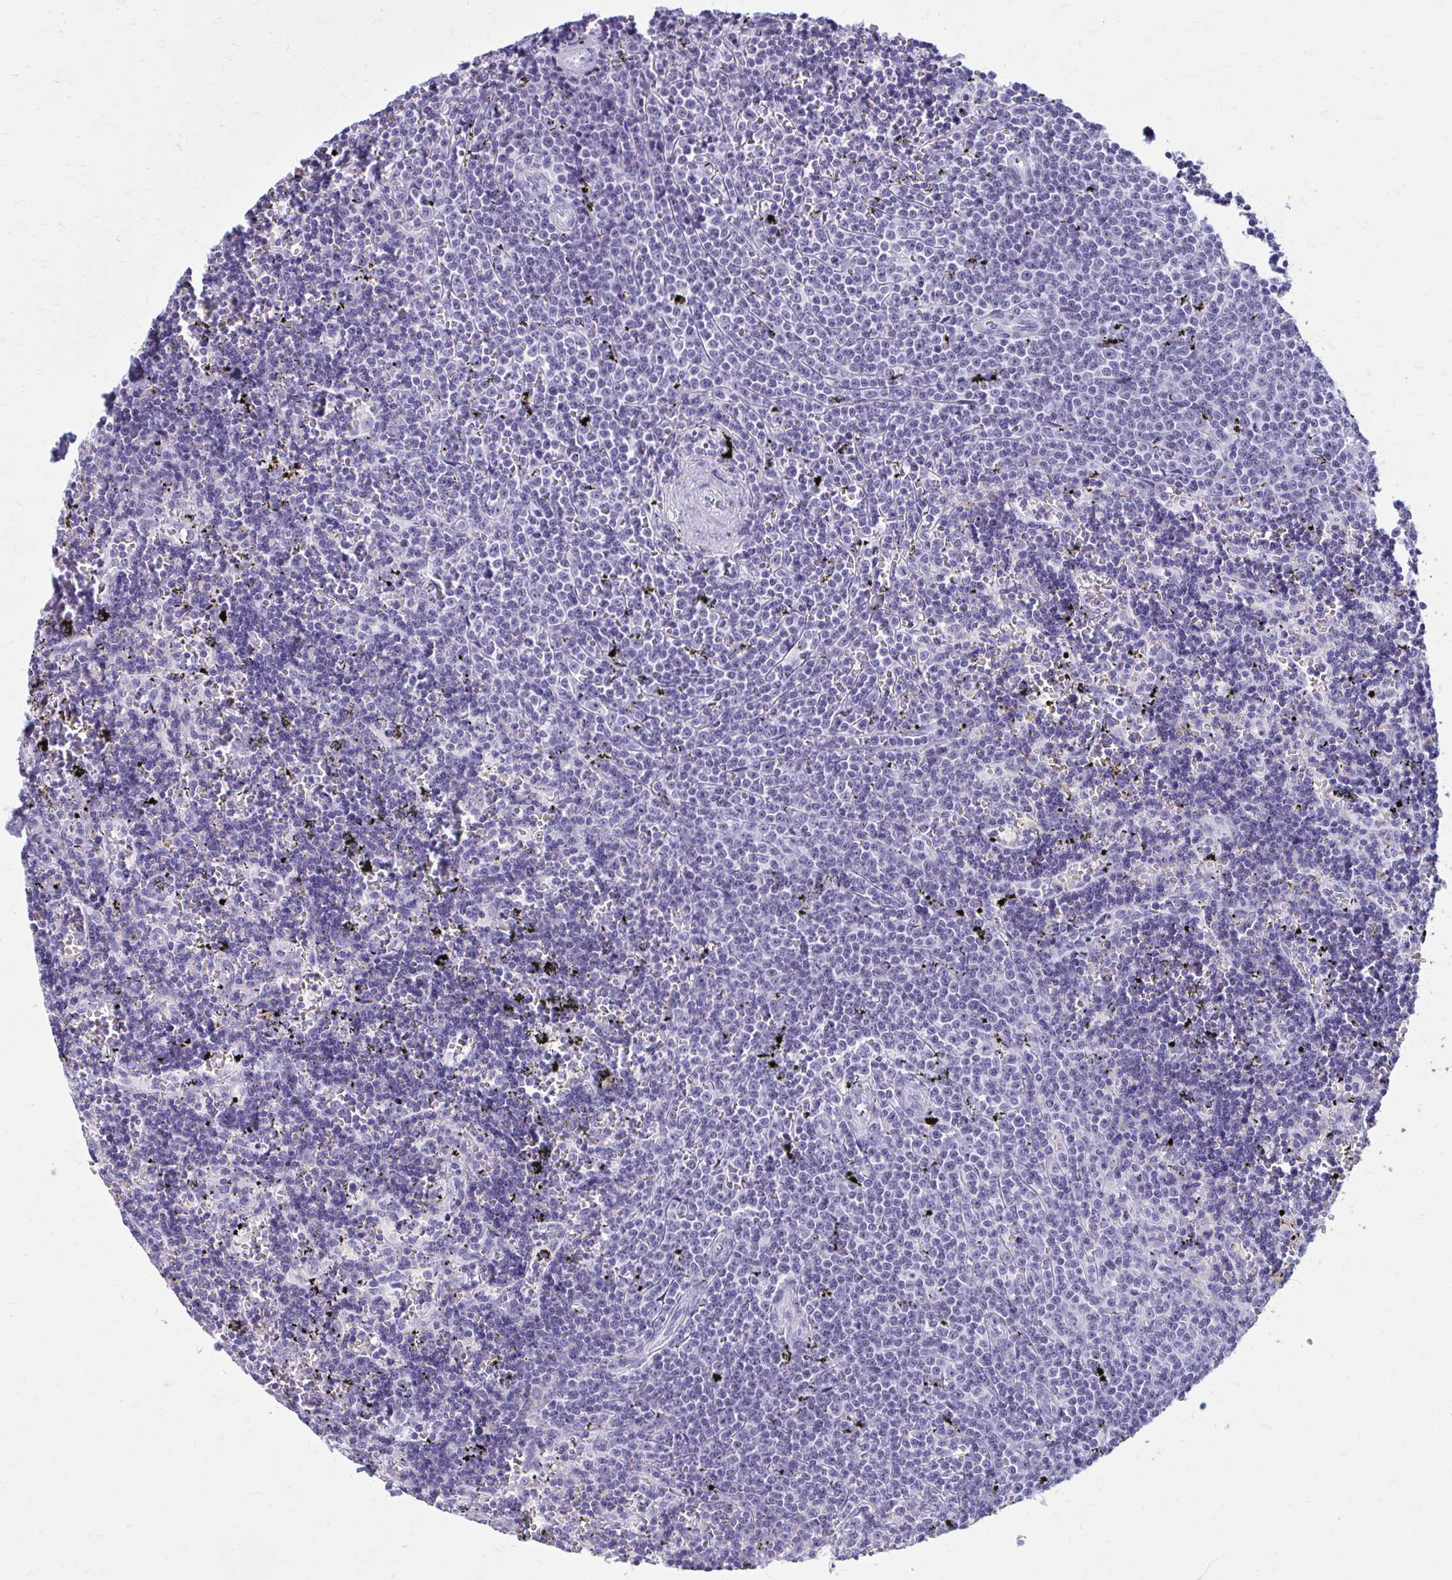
{"staining": {"intensity": "negative", "quantity": "none", "location": "none"}, "tissue": "lymphoma", "cell_type": "Tumor cells", "image_type": "cancer", "snomed": [{"axis": "morphology", "description": "Malignant lymphoma, non-Hodgkin's type, Low grade"}, {"axis": "topography", "description": "Spleen"}], "caption": "A high-resolution photomicrograph shows immunohistochemistry (IHC) staining of lymphoma, which exhibits no significant expression in tumor cells.", "gene": "ZDHHC7", "patient": {"sex": "male", "age": 60}}